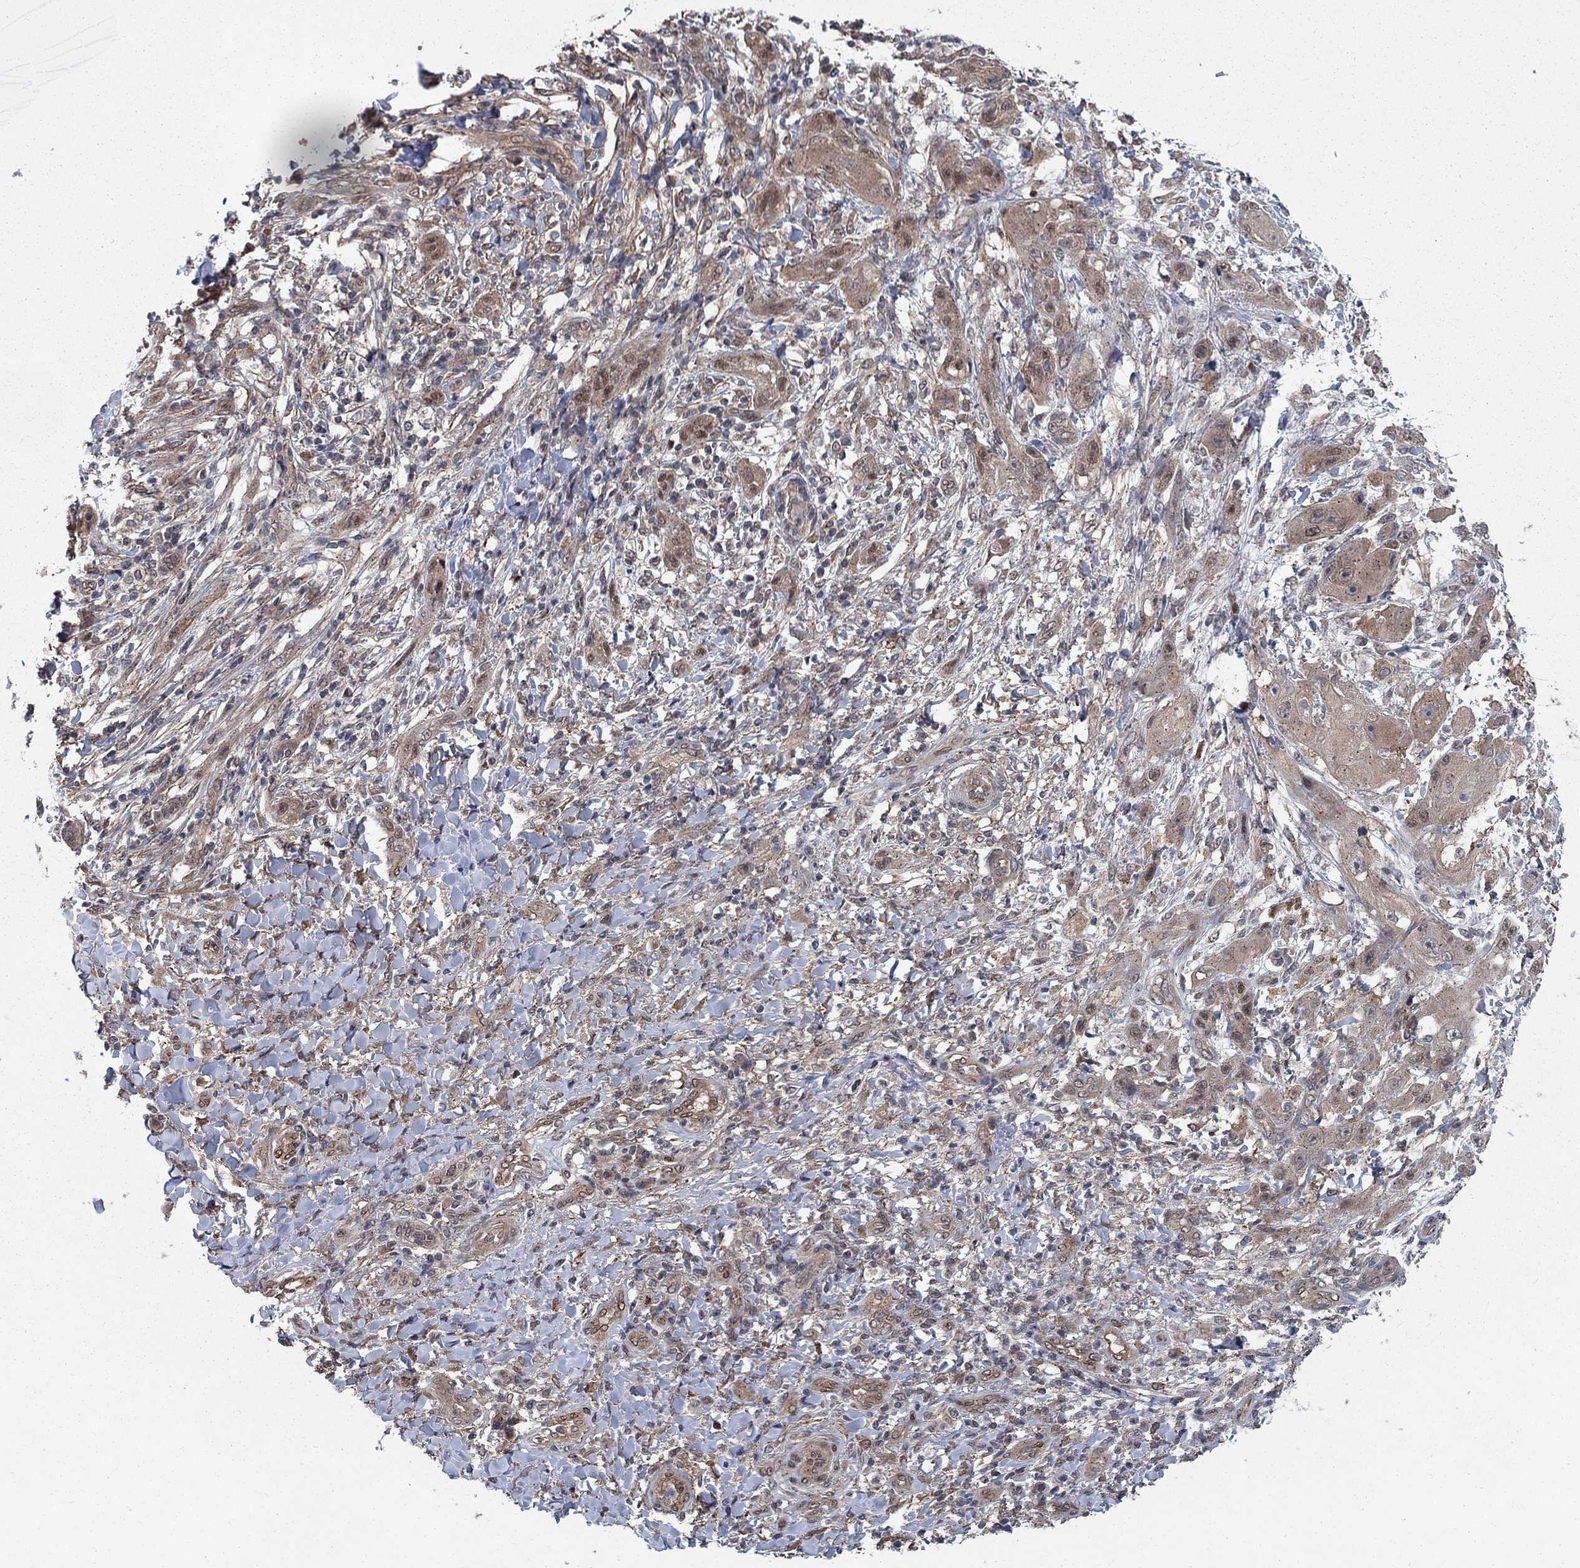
{"staining": {"intensity": "moderate", "quantity": "25%-75%", "location": "cytoplasmic/membranous,nuclear"}, "tissue": "skin cancer", "cell_type": "Tumor cells", "image_type": "cancer", "snomed": [{"axis": "morphology", "description": "Squamous cell carcinoma, NOS"}, {"axis": "topography", "description": "Skin"}], "caption": "A brown stain shows moderate cytoplasmic/membranous and nuclear positivity of a protein in human squamous cell carcinoma (skin) tumor cells.", "gene": "SH3RF1", "patient": {"sex": "male", "age": 62}}